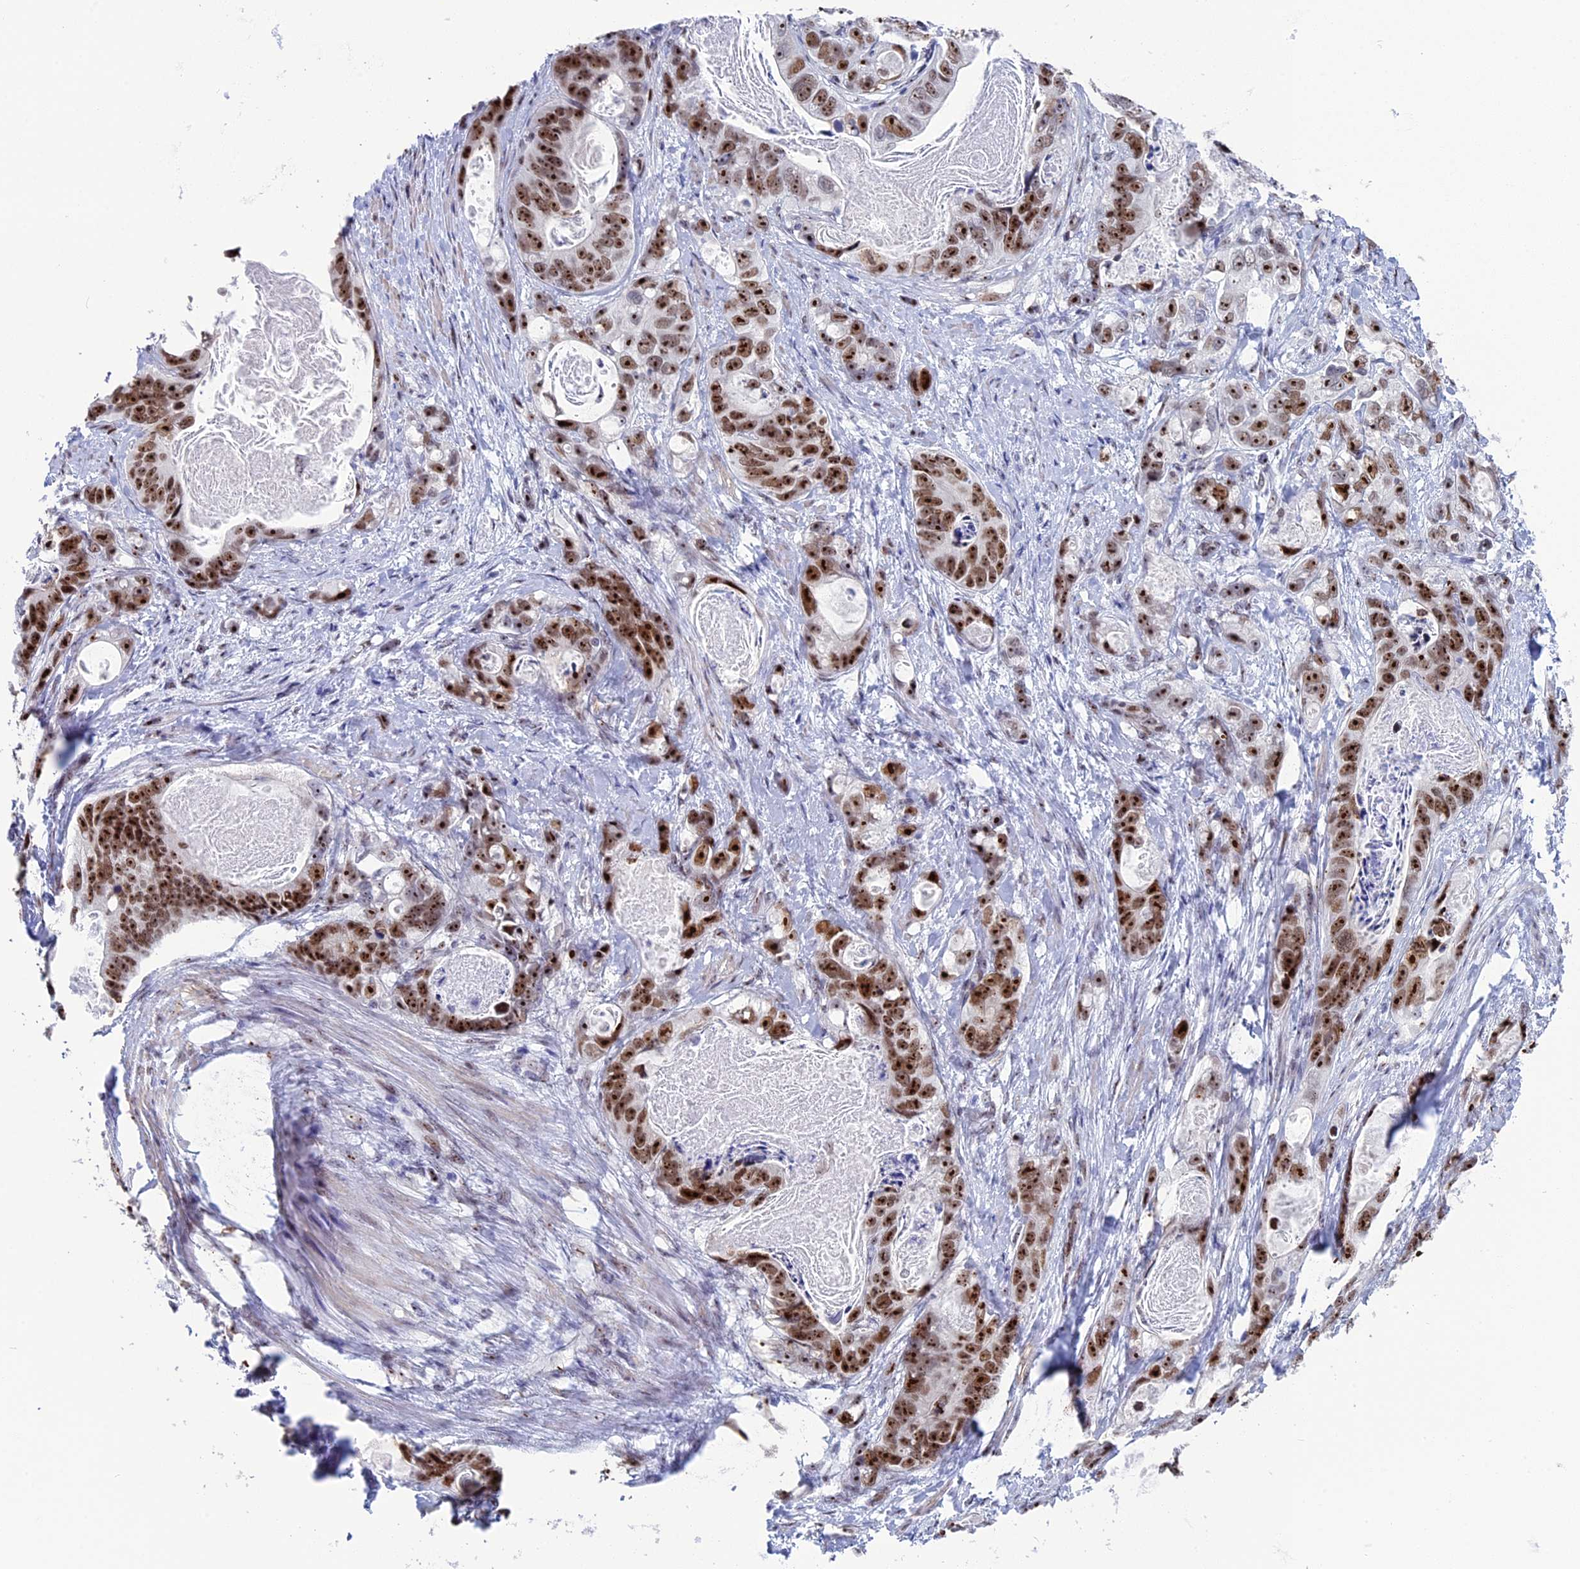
{"staining": {"intensity": "strong", "quantity": ">75%", "location": "nuclear"}, "tissue": "stomach cancer", "cell_type": "Tumor cells", "image_type": "cancer", "snomed": [{"axis": "morphology", "description": "Normal tissue, NOS"}, {"axis": "morphology", "description": "Adenocarcinoma, NOS"}, {"axis": "topography", "description": "Stomach"}], "caption": "Strong nuclear protein positivity is identified in approximately >75% of tumor cells in stomach cancer (adenocarcinoma).", "gene": "CCDC86", "patient": {"sex": "female", "age": 89}}